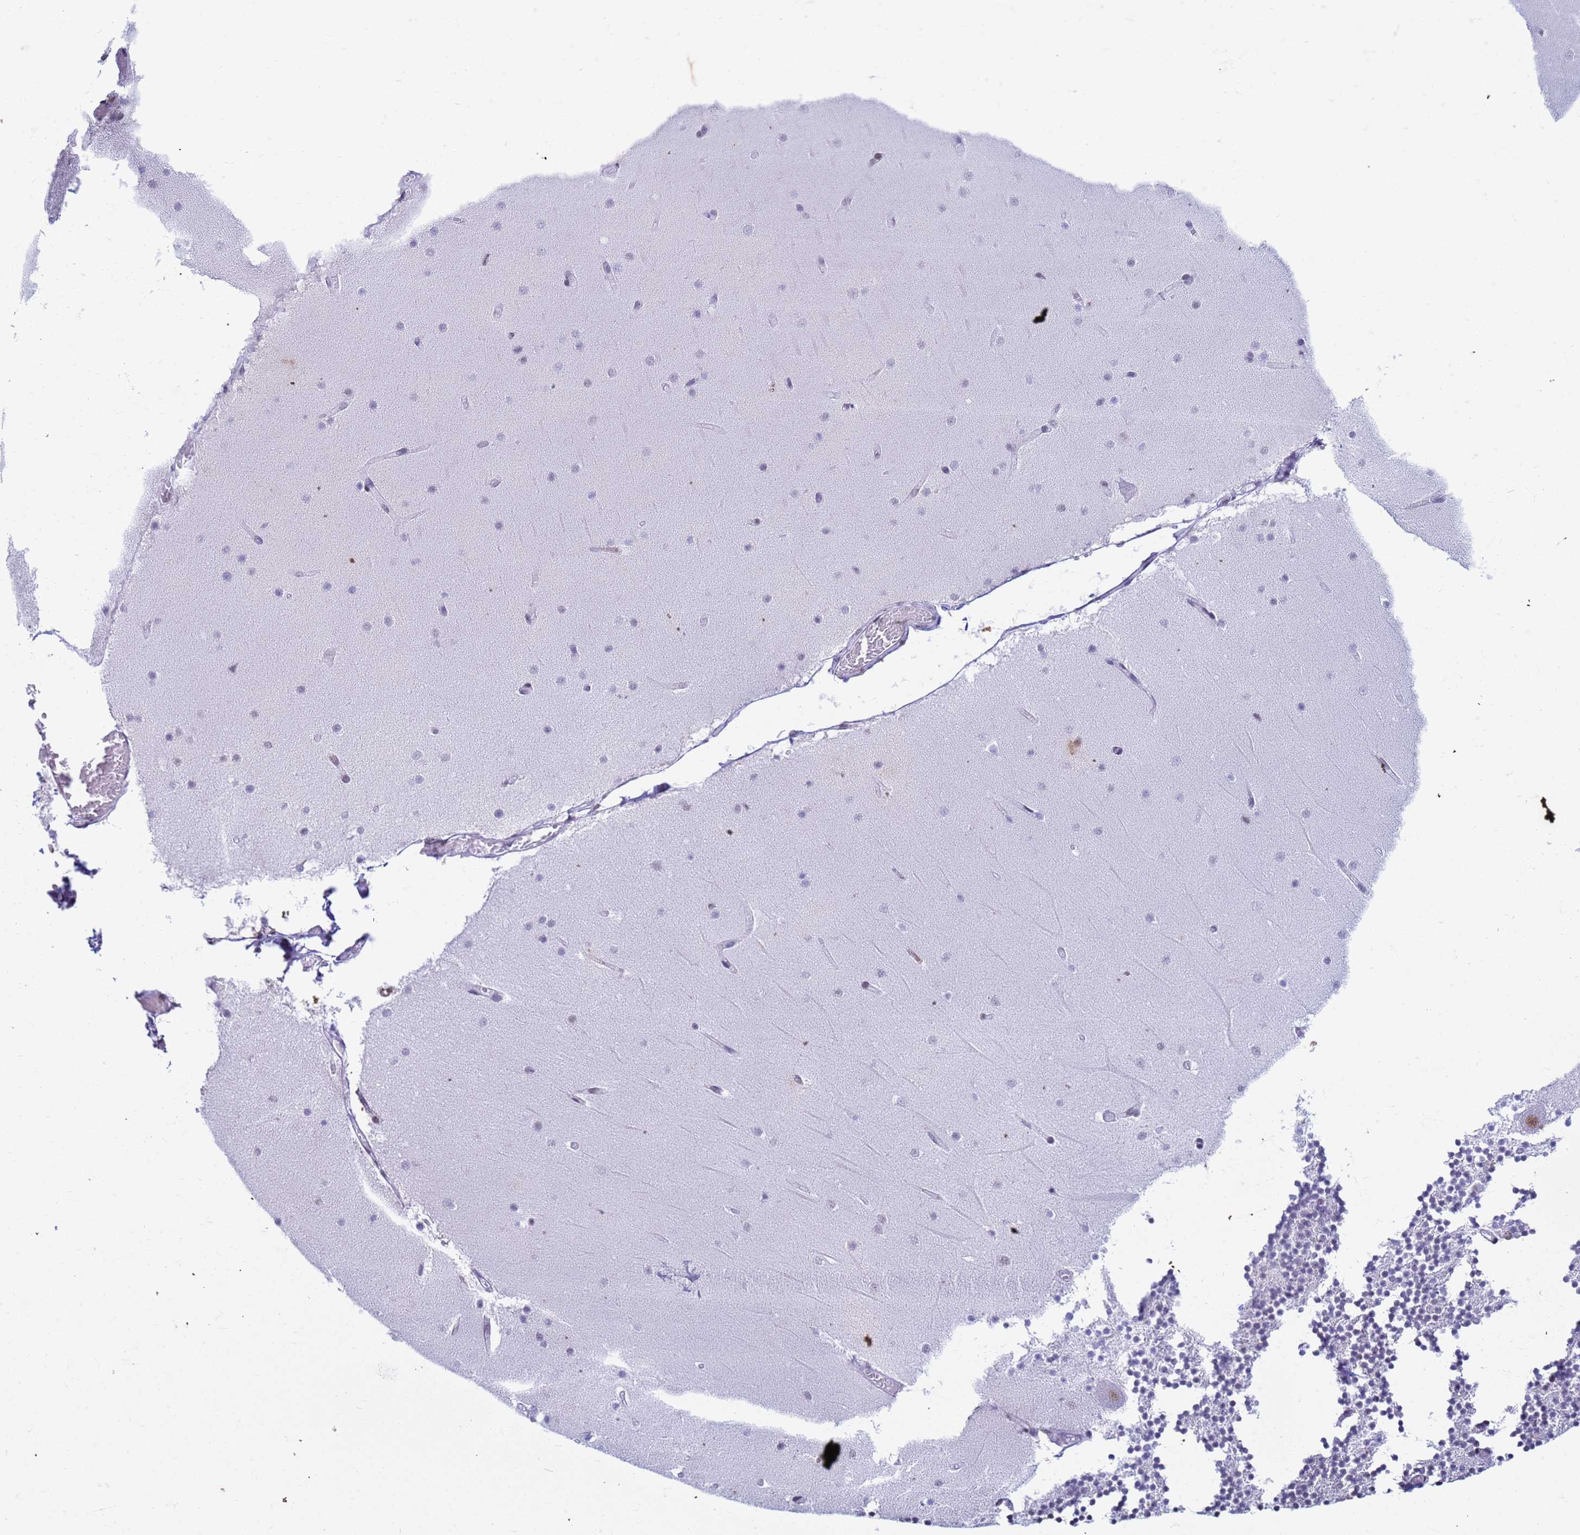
{"staining": {"intensity": "weak", "quantity": "25%-75%", "location": "nuclear"}, "tissue": "cerebellum", "cell_type": "Cells in granular layer", "image_type": "normal", "snomed": [{"axis": "morphology", "description": "Normal tissue, NOS"}, {"axis": "topography", "description": "Cerebellum"}], "caption": "Weak nuclear protein staining is present in about 25%-75% of cells in granular layer in cerebellum. (brown staining indicates protein expression, while blue staining denotes nuclei).", "gene": "FAM170B", "patient": {"sex": "female", "age": 28}}